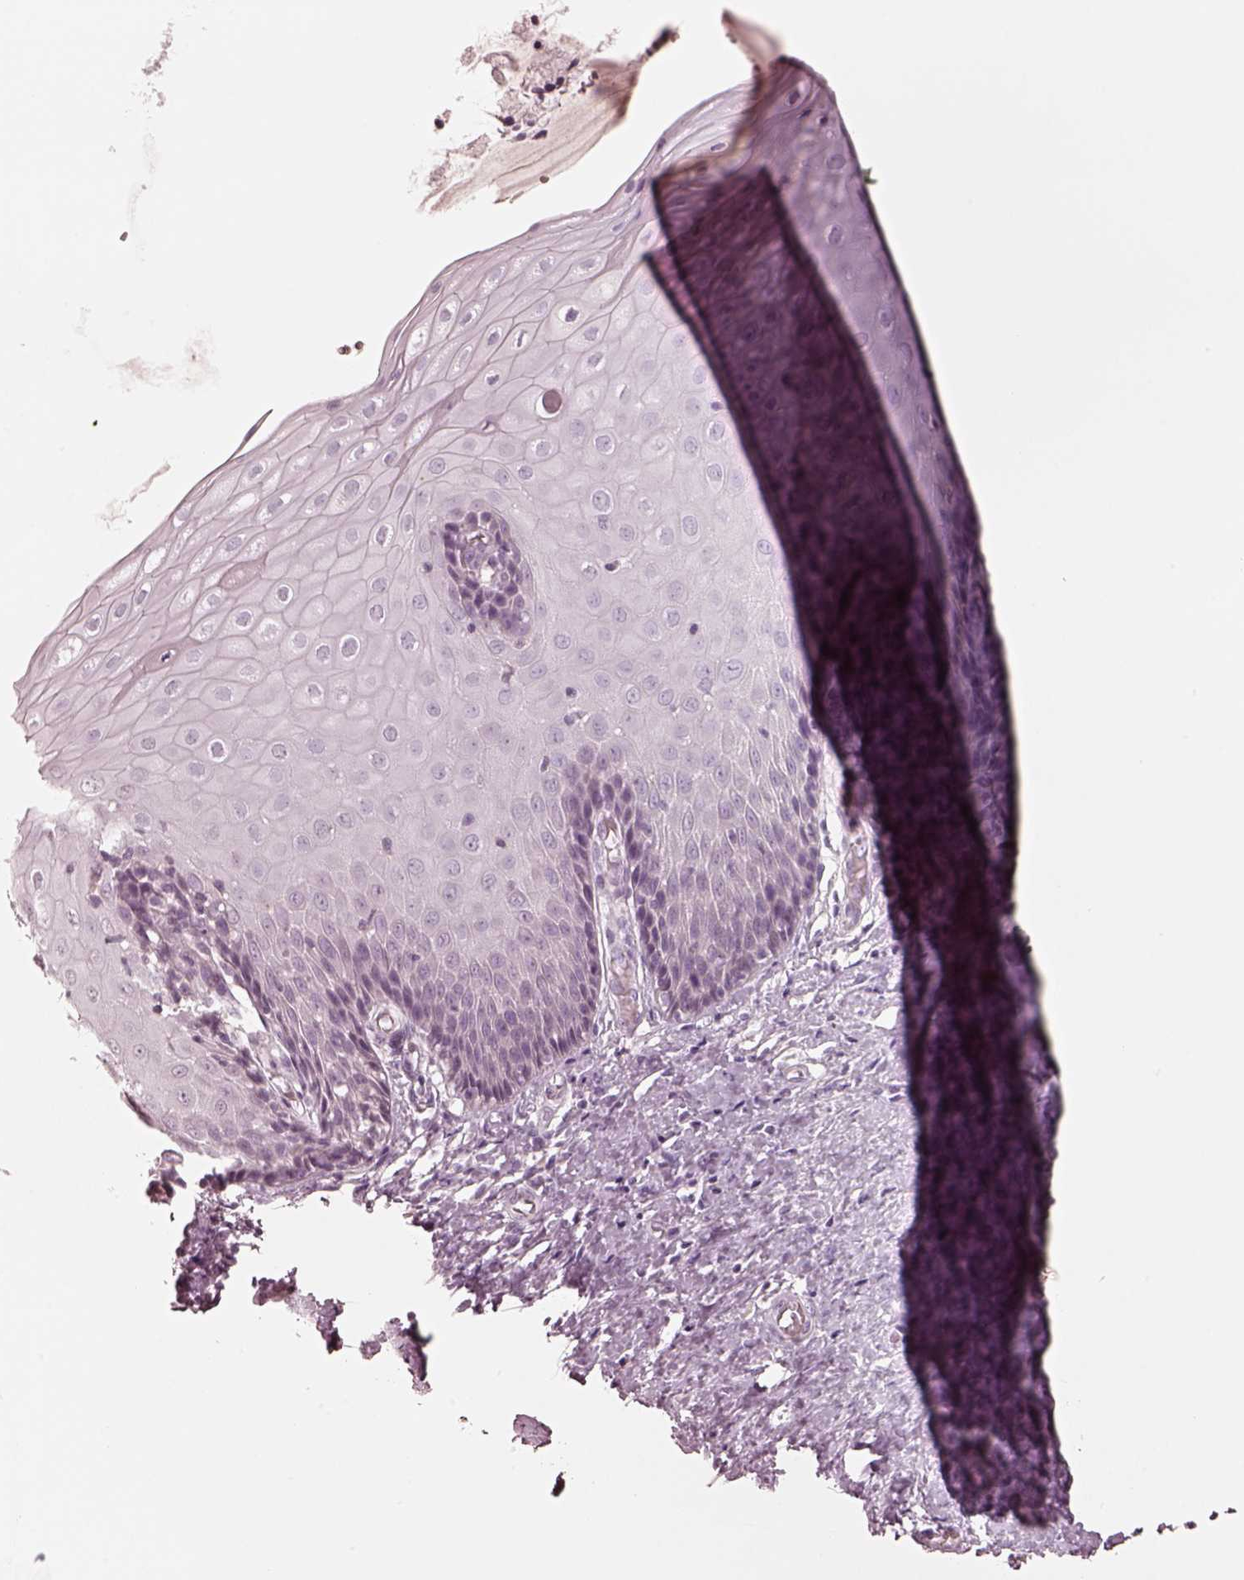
{"staining": {"intensity": "negative", "quantity": "none", "location": "none"}, "tissue": "cervix", "cell_type": "Glandular cells", "image_type": "normal", "snomed": [{"axis": "morphology", "description": "Normal tissue, NOS"}, {"axis": "topography", "description": "Cervix"}], "caption": "IHC of unremarkable human cervix displays no staining in glandular cells. Nuclei are stained in blue.", "gene": "EGR4", "patient": {"sex": "female", "age": 37}}